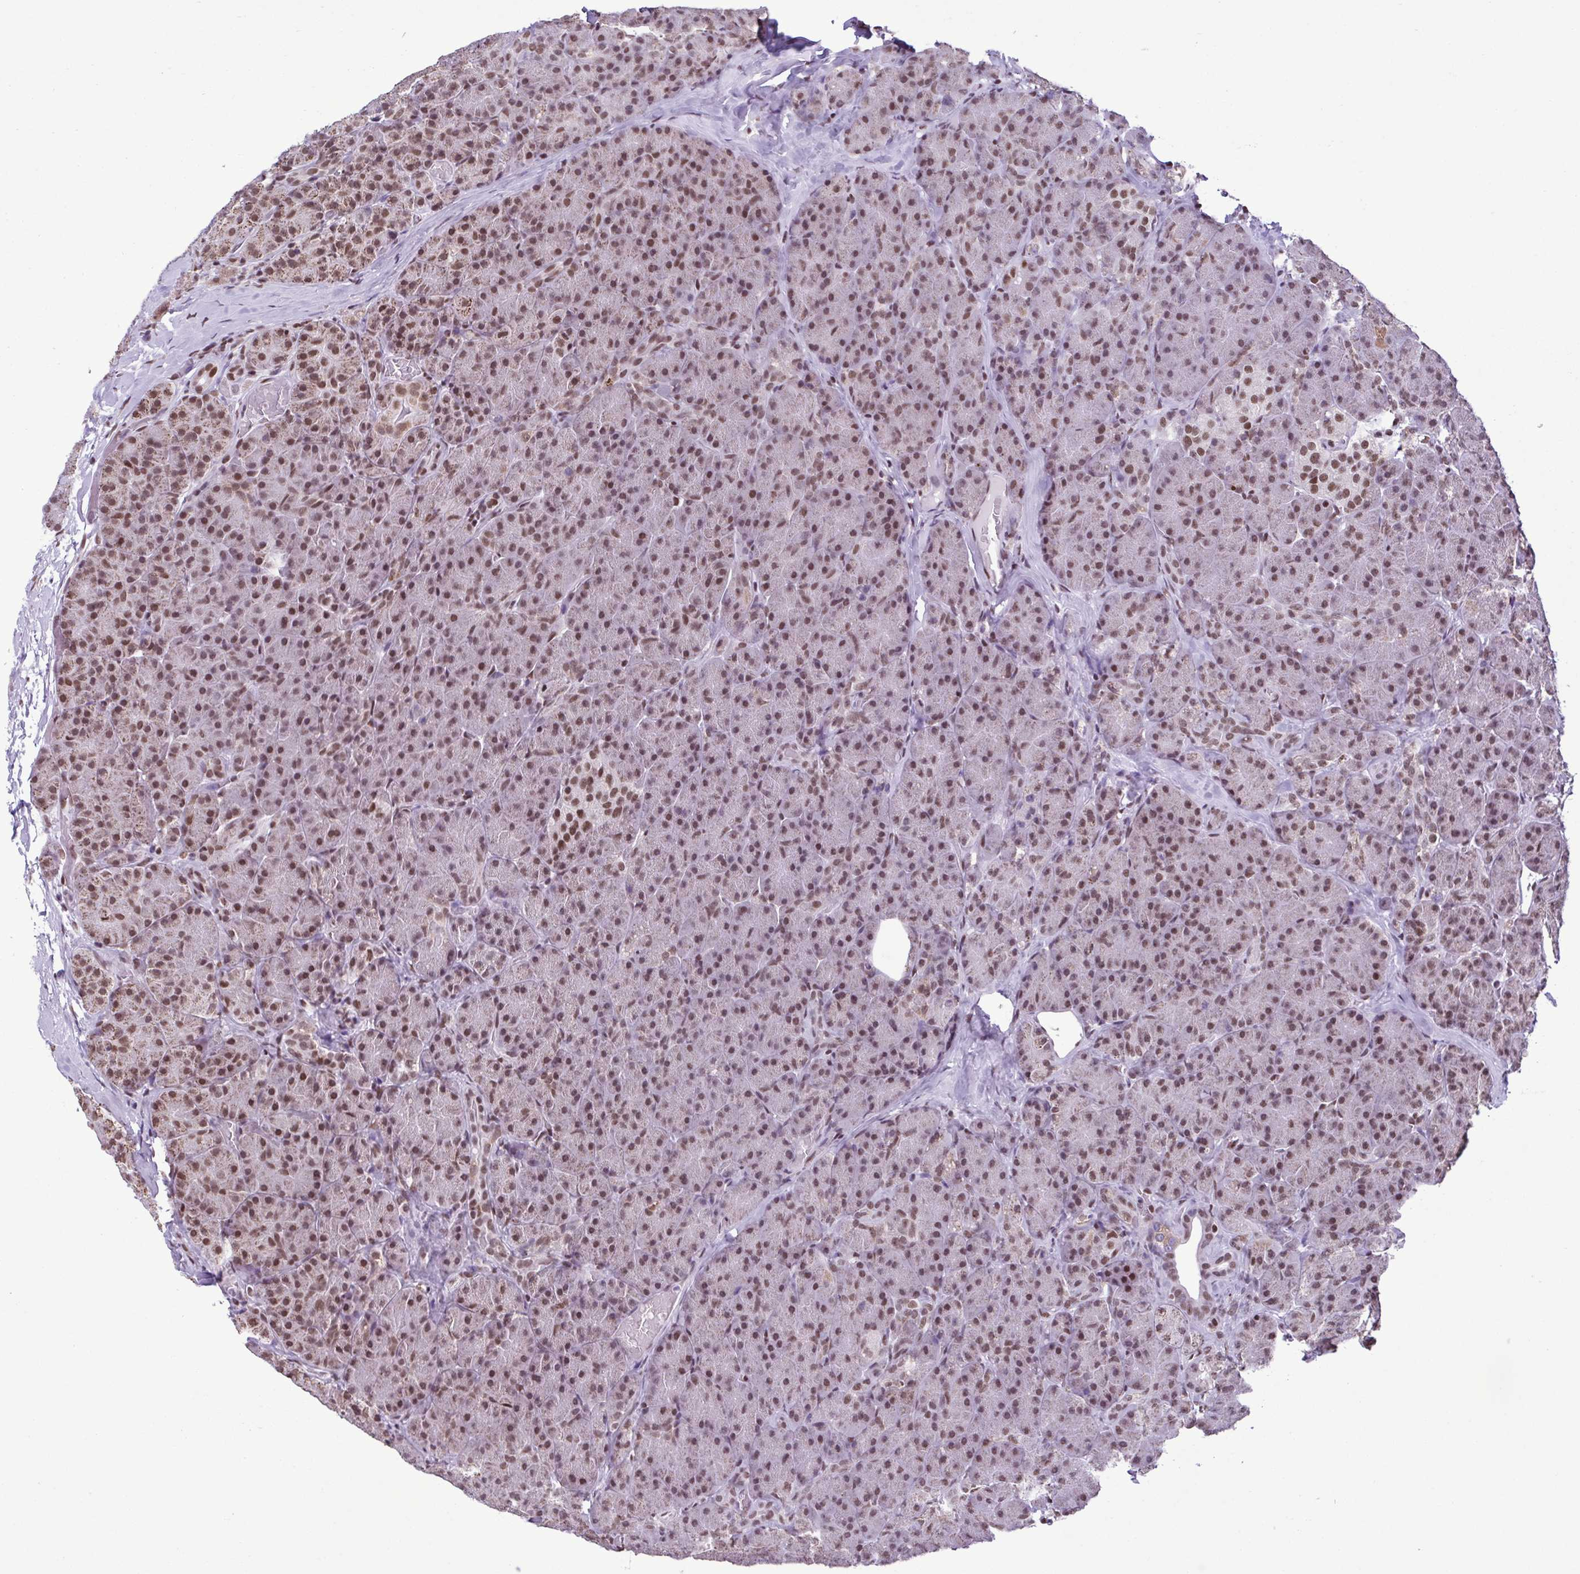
{"staining": {"intensity": "moderate", "quantity": ">75%", "location": "nuclear"}, "tissue": "pancreas", "cell_type": "Exocrine glandular cells", "image_type": "normal", "snomed": [{"axis": "morphology", "description": "Normal tissue, NOS"}, {"axis": "topography", "description": "Pancreas"}], "caption": "Exocrine glandular cells exhibit medium levels of moderate nuclear staining in about >75% of cells in benign human pancreas.", "gene": "TIMM21", "patient": {"sex": "male", "age": 57}}